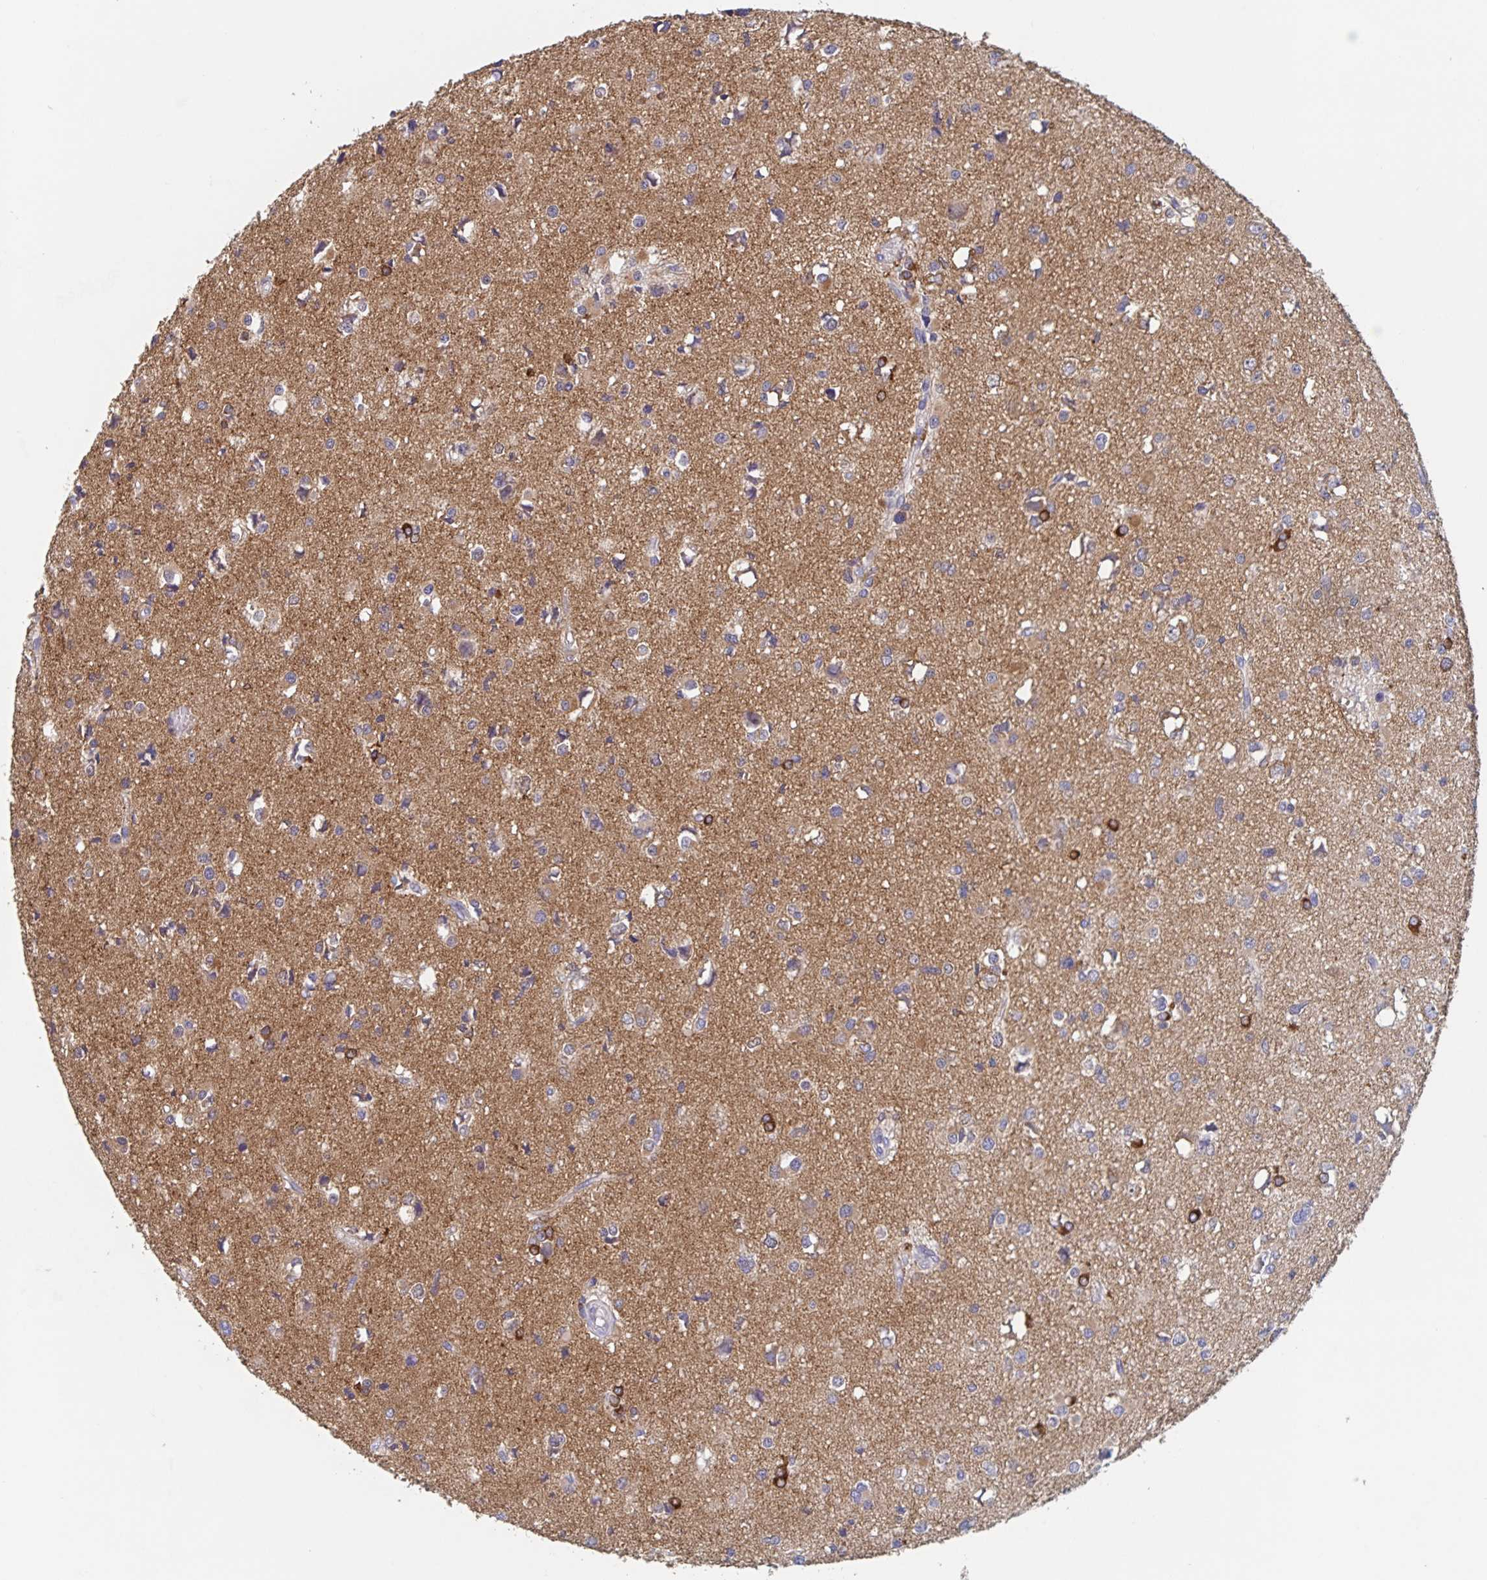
{"staining": {"intensity": "negative", "quantity": "none", "location": "none"}, "tissue": "glioma", "cell_type": "Tumor cells", "image_type": "cancer", "snomed": [{"axis": "morphology", "description": "Glioma, malignant, High grade"}, {"axis": "topography", "description": "Brain"}], "caption": "Micrograph shows no protein expression in tumor cells of high-grade glioma (malignant) tissue.", "gene": "CDC42BPG", "patient": {"sex": "male", "age": 54}}